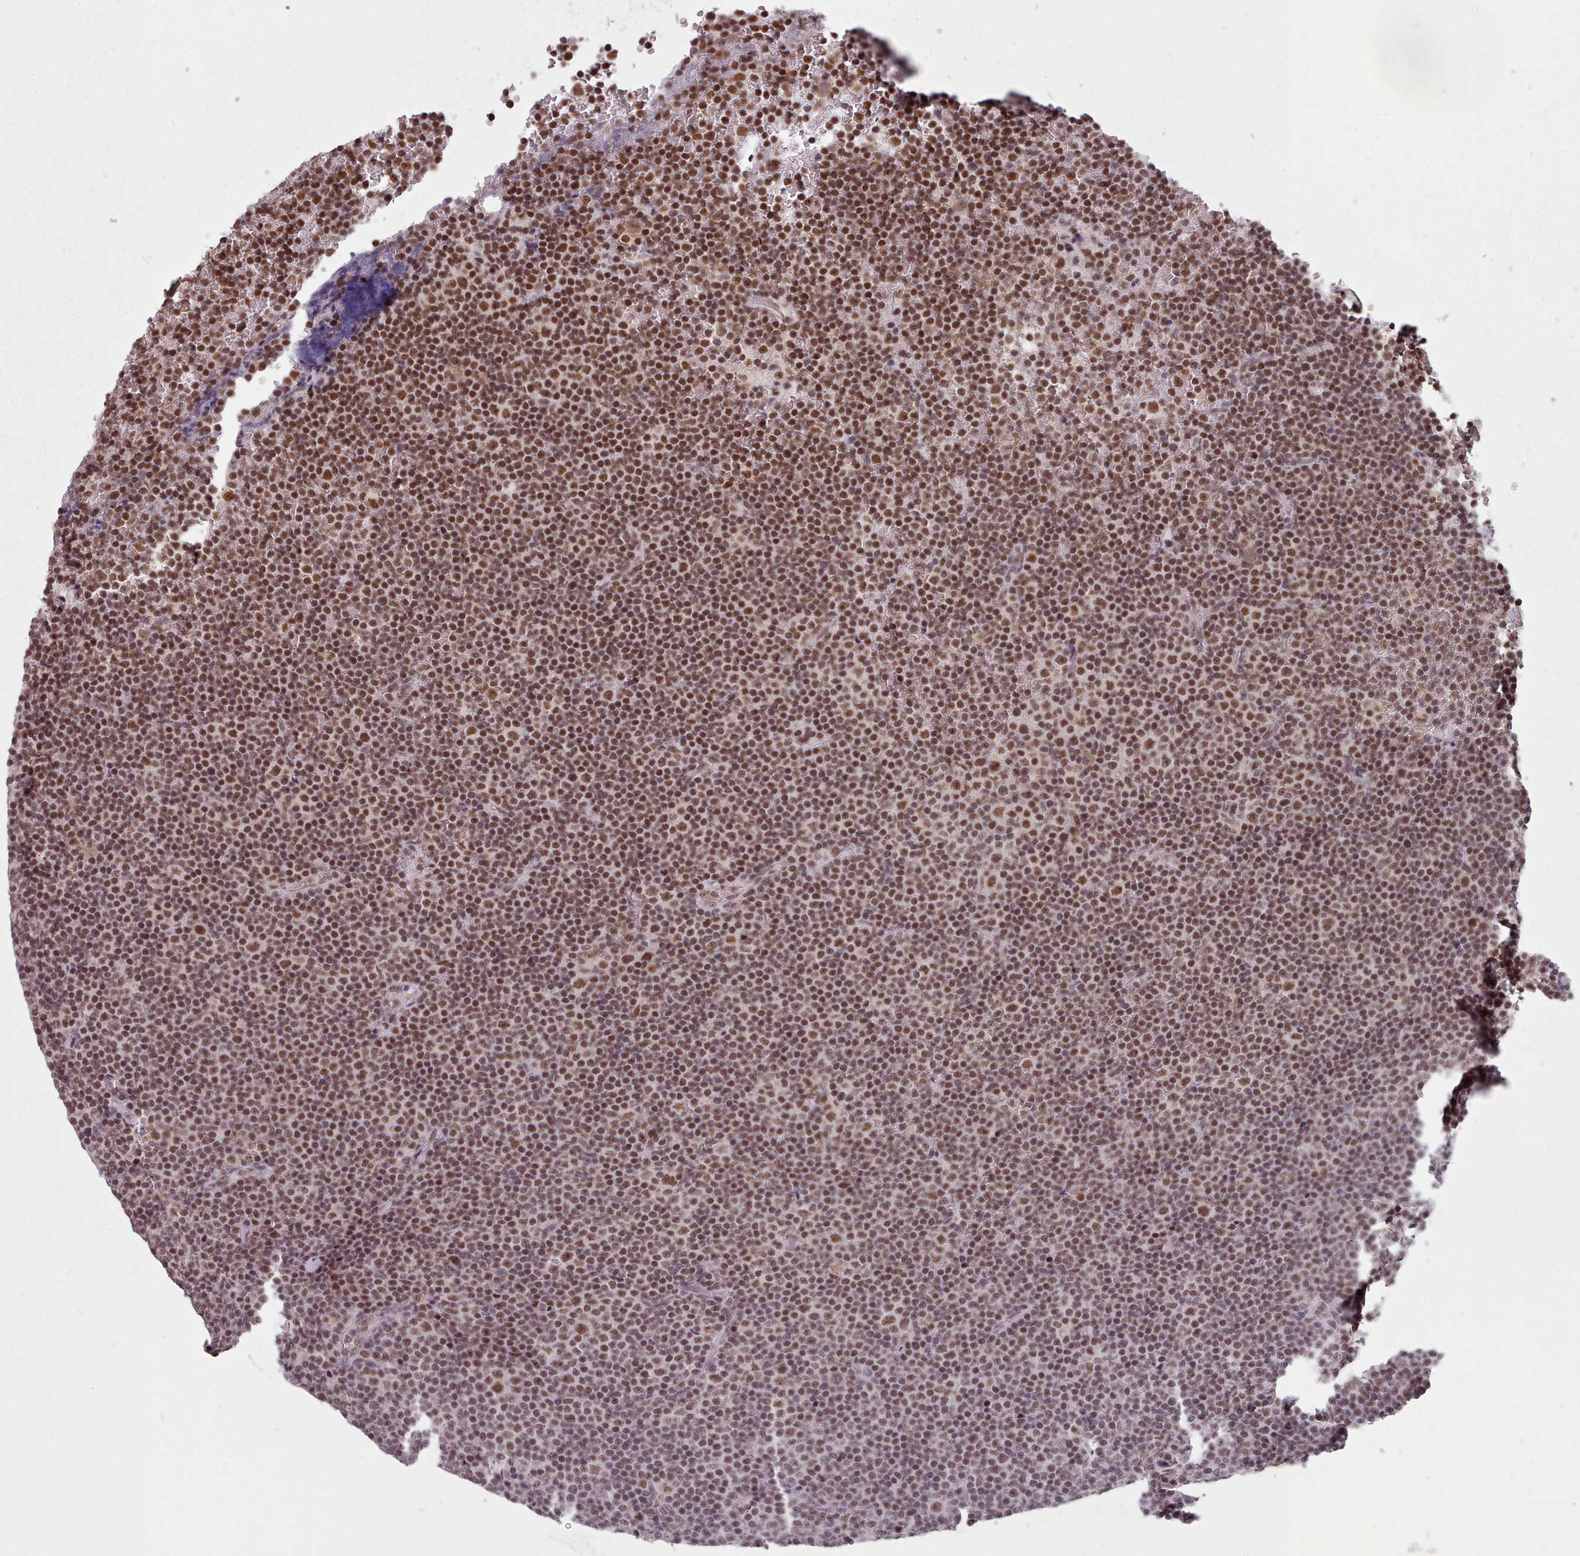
{"staining": {"intensity": "moderate", "quantity": ">75%", "location": "nuclear"}, "tissue": "lymphoma", "cell_type": "Tumor cells", "image_type": "cancer", "snomed": [{"axis": "morphology", "description": "Malignant lymphoma, non-Hodgkin's type, Low grade"}, {"axis": "topography", "description": "Lymph node"}], "caption": "A photomicrograph showing moderate nuclear staining in about >75% of tumor cells in malignant lymphoma, non-Hodgkin's type (low-grade), as visualized by brown immunohistochemical staining.", "gene": "SRSF9", "patient": {"sex": "female", "age": 67}}